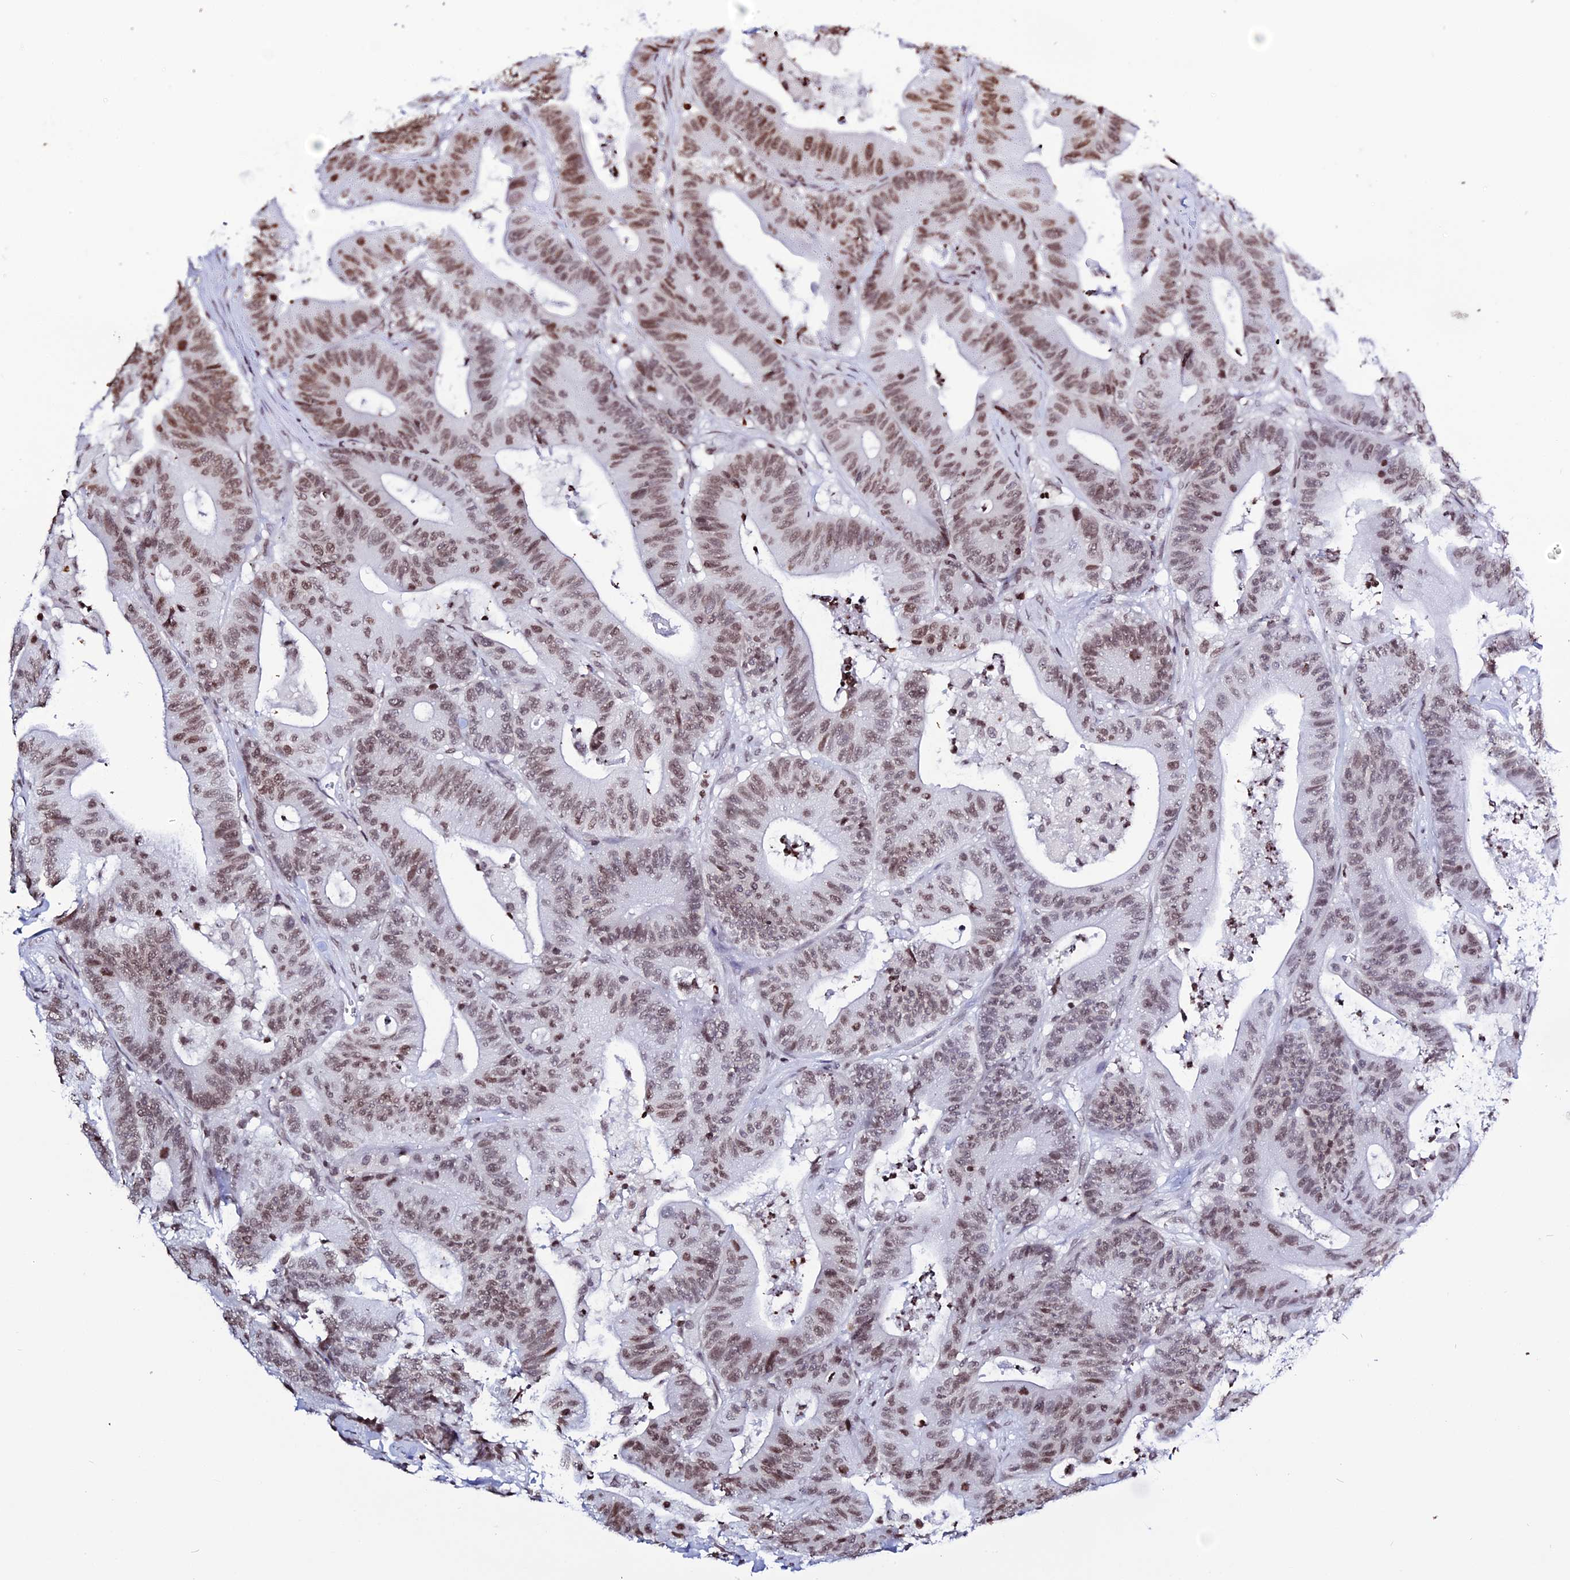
{"staining": {"intensity": "moderate", "quantity": ">75%", "location": "nuclear"}, "tissue": "colorectal cancer", "cell_type": "Tumor cells", "image_type": "cancer", "snomed": [{"axis": "morphology", "description": "Adenocarcinoma, NOS"}, {"axis": "topography", "description": "Colon"}], "caption": "There is medium levels of moderate nuclear staining in tumor cells of colorectal cancer (adenocarcinoma), as demonstrated by immunohistochemical staining (brown color).", "gene": "MACROH2A2", "patient": {"sex": "female", "age": 84}}